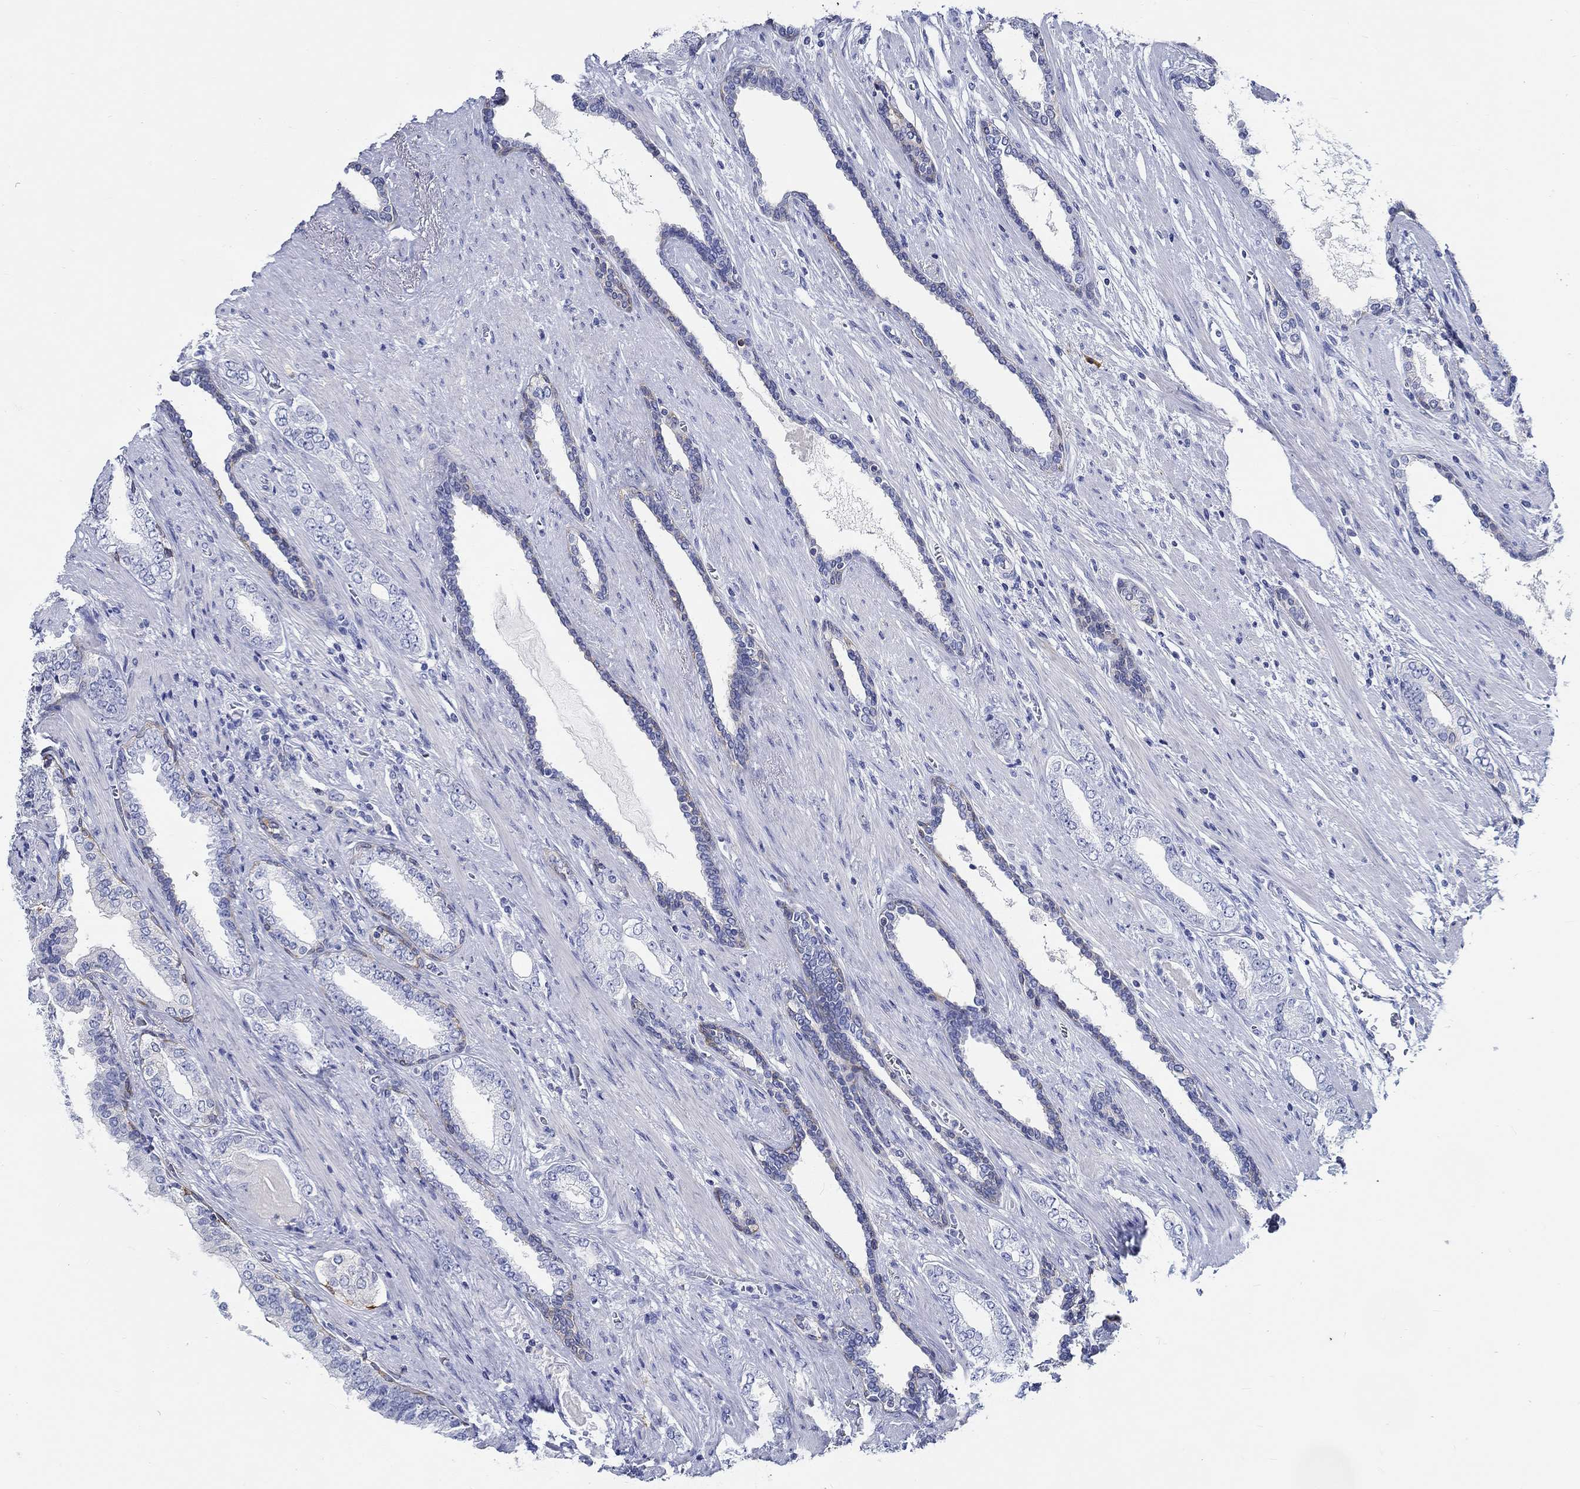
{"staining": {"intensity": "negative", "quantity": "none", "location": "none"}, "tissue": "prostate cancer", "cell_type": "Tumor cells", "image_type": "cancer", "snomed": [{"axis": "morphology", "description": "Adenocarcinoma, Low grade"}, {"axis": "topography", "description": "Prostate and seminal vesicle, NOS"}], "caption": "Prostate cancer stained for a protein using IHC demonstrates no expression tumor cells.", "gene": "FBXO2", "patient": {"sex": "male", "age": 61}}